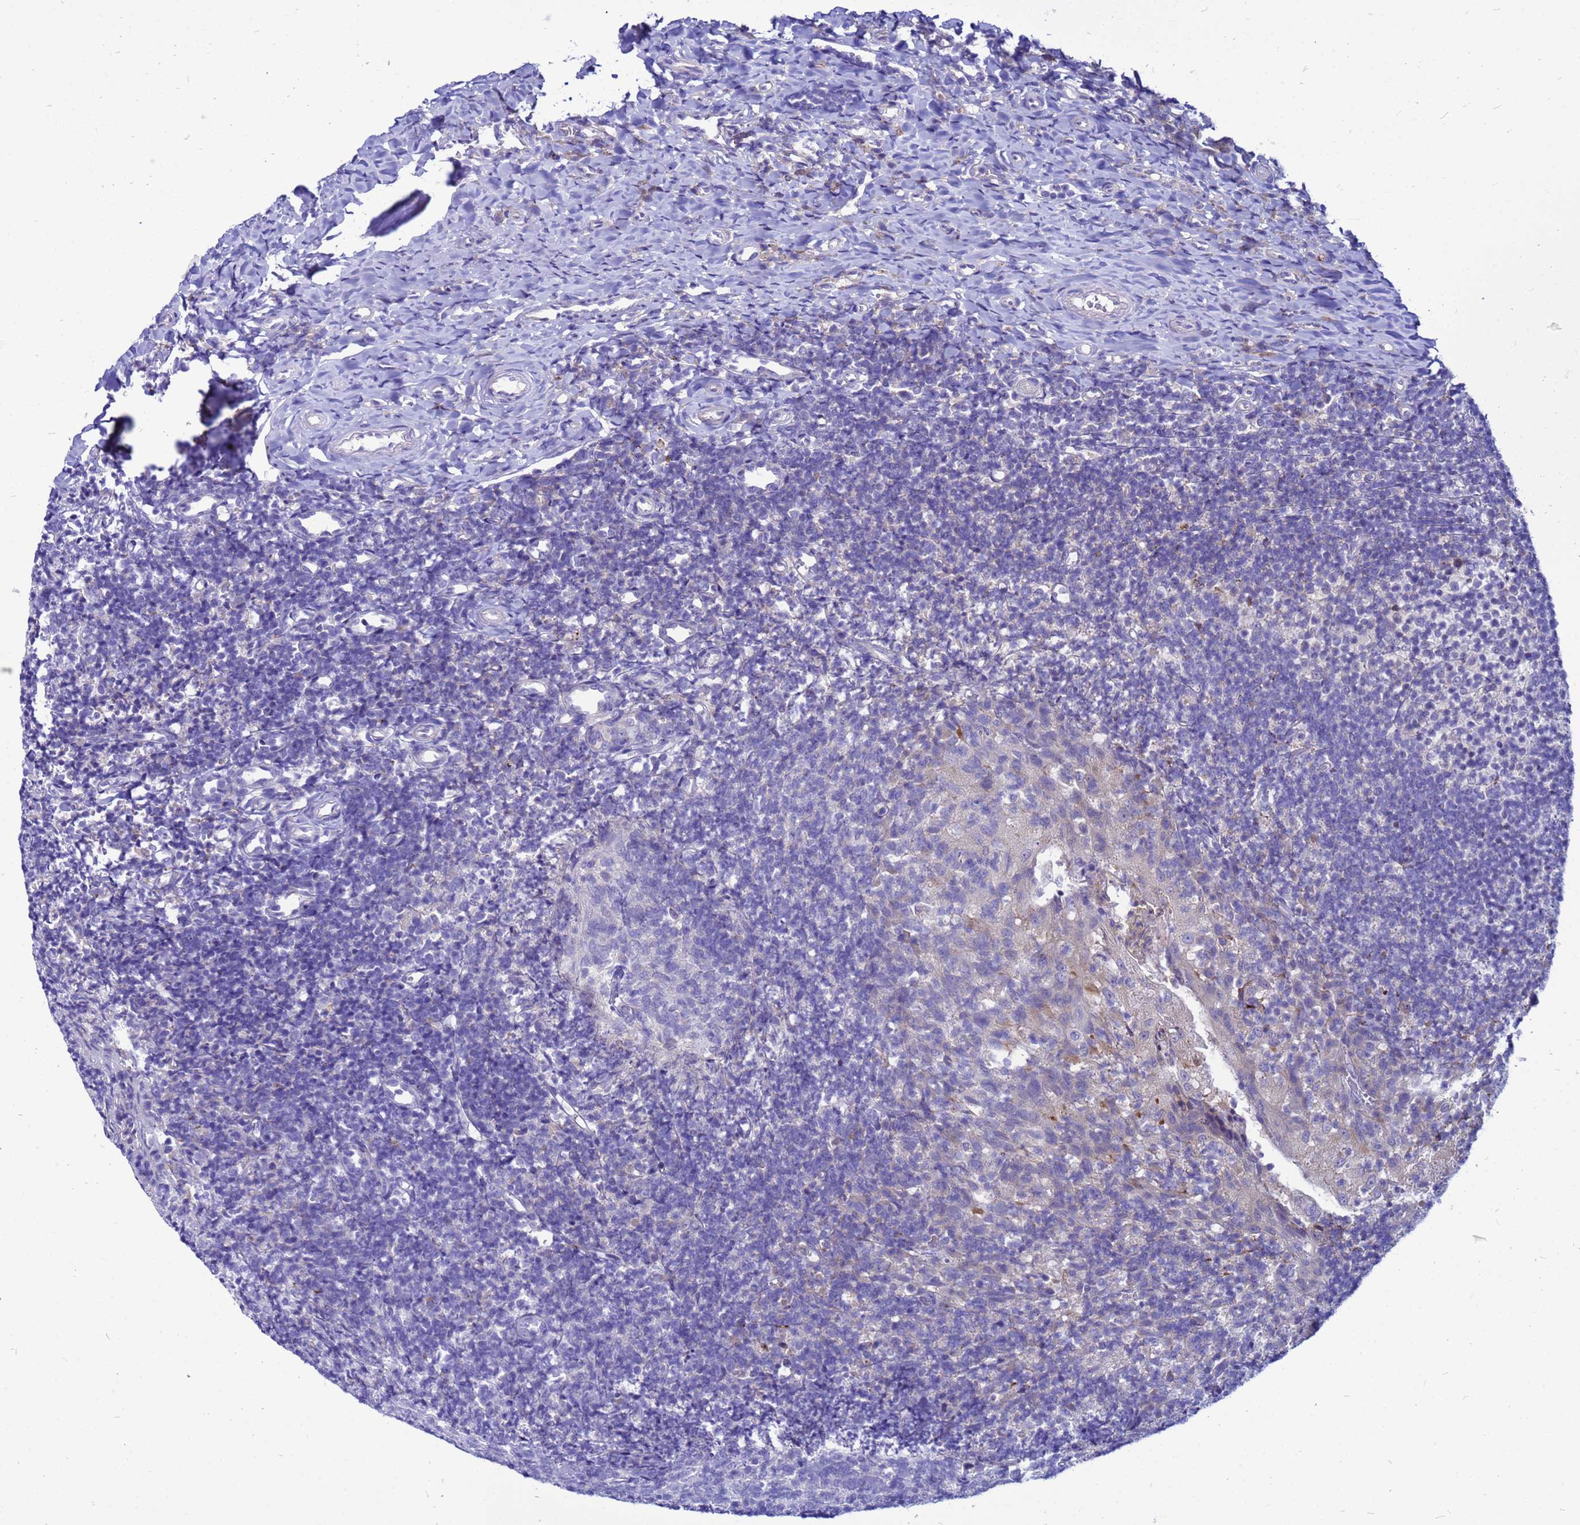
{"staining": {"intensity": "negative", "quantity": "none", "location": "none"}, "tissue": "tonsil", "cell_type": "Germinal center cells", "image_type": "normal", "snomed": [{"axis": "morphology", "description": "Normal tissue, NOS"}, {"axis": "topography", "description": "Tonsil"}], "caption": "Human tonsil stained for a protein using immunohistochemistry displays no expression in germinal center cells.", "gene": "FHIP1A", "patient": {"sex": "female", "age": 10}}